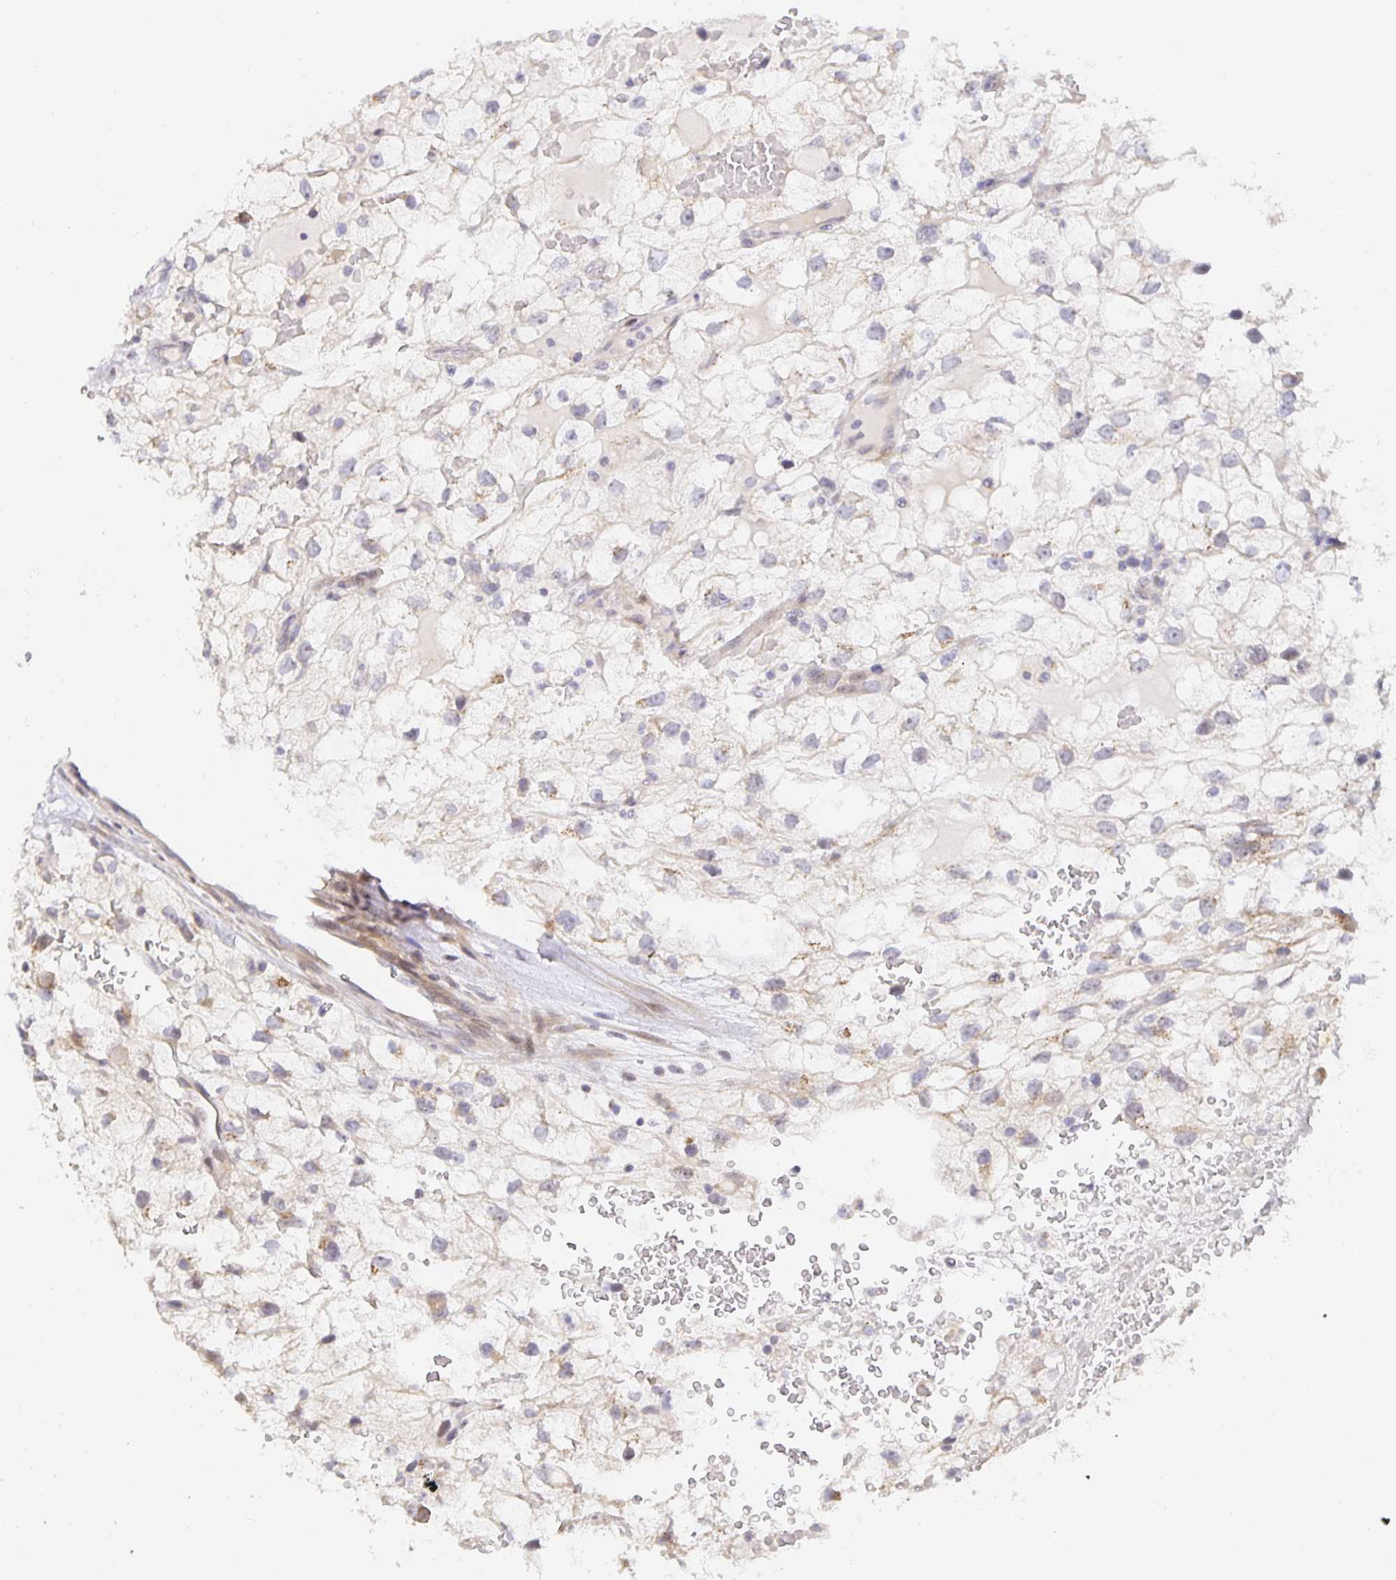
{"staining": {"intensity": "weak", "quantity": "<25%", "location": "cytoplasmic/membranous"}, "tissue": "renal cancer", "cell_type": "Tumor cells", "image_type": "cancer", "snomed": [{"axis": "morphology", "description": "Adenocarcinoma, NOS"}, {"axis": "topography", "description": "Kidney"}], "caption": "This is an immunohistochemistry (IHC) image of human renal cancer. There is no staining in tumor cells.", "gene": "TJP3", "patient": {"sex": "male", "age": 59}}